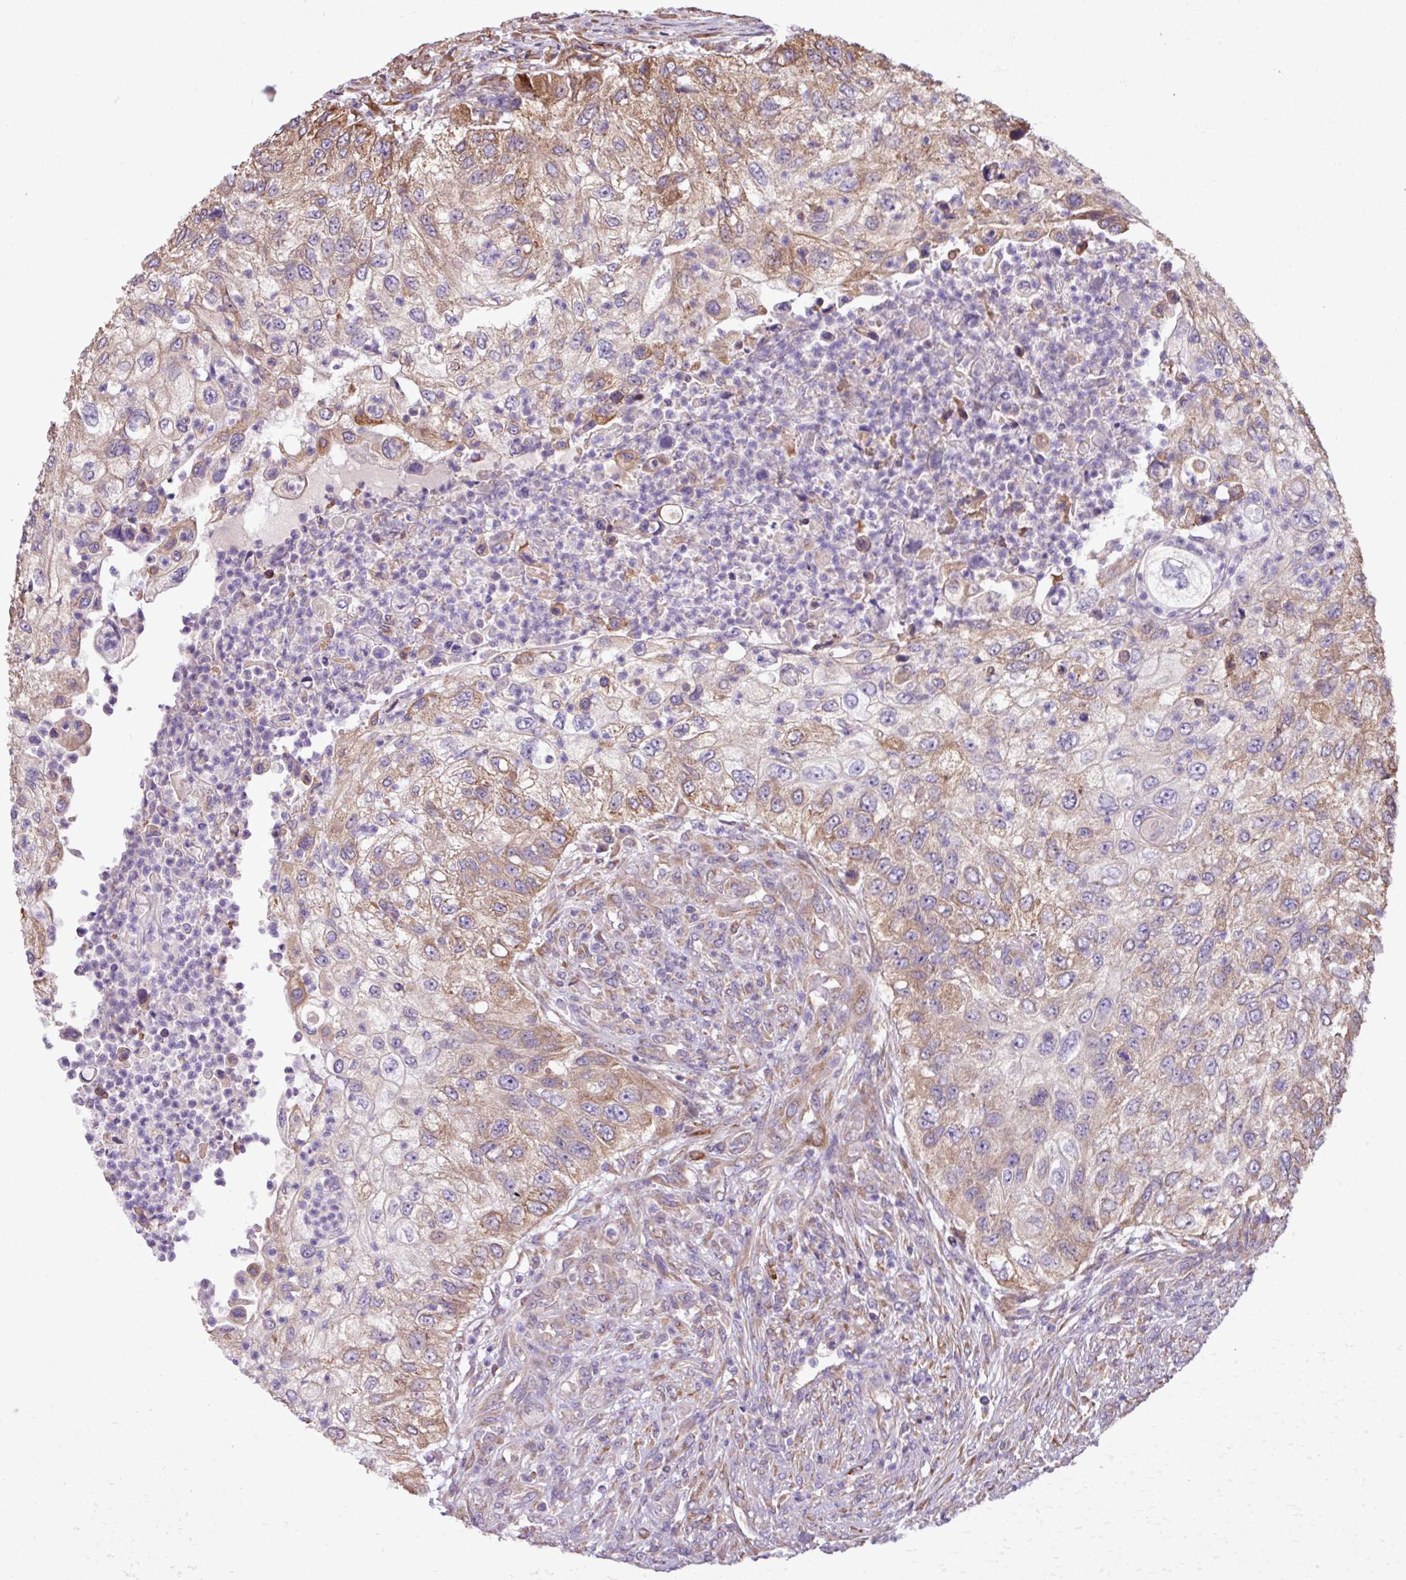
{"staining": {"intensity": "moderate", "quantity": "25%-75%", "location": "cytoplasmic/membranous"}, "tissue": "urothelial cancer", "cell_type": "Tumor cells", "image_type": "cancer", "snomed": [{"axis": "morphology", "description": "Urothelial carcinoma, High grade"}, {"axis": "topography", "description": "Urinary bladder"}], "caption": "Immunohistochemical staining of human urothelial cancer demonstrates medium levels of moderate cytoplasmic/membranous staining in about 25%-75% of tumor cells.", "gene": "MEGF6", "patient": {"sex": "female", "age": 60}}